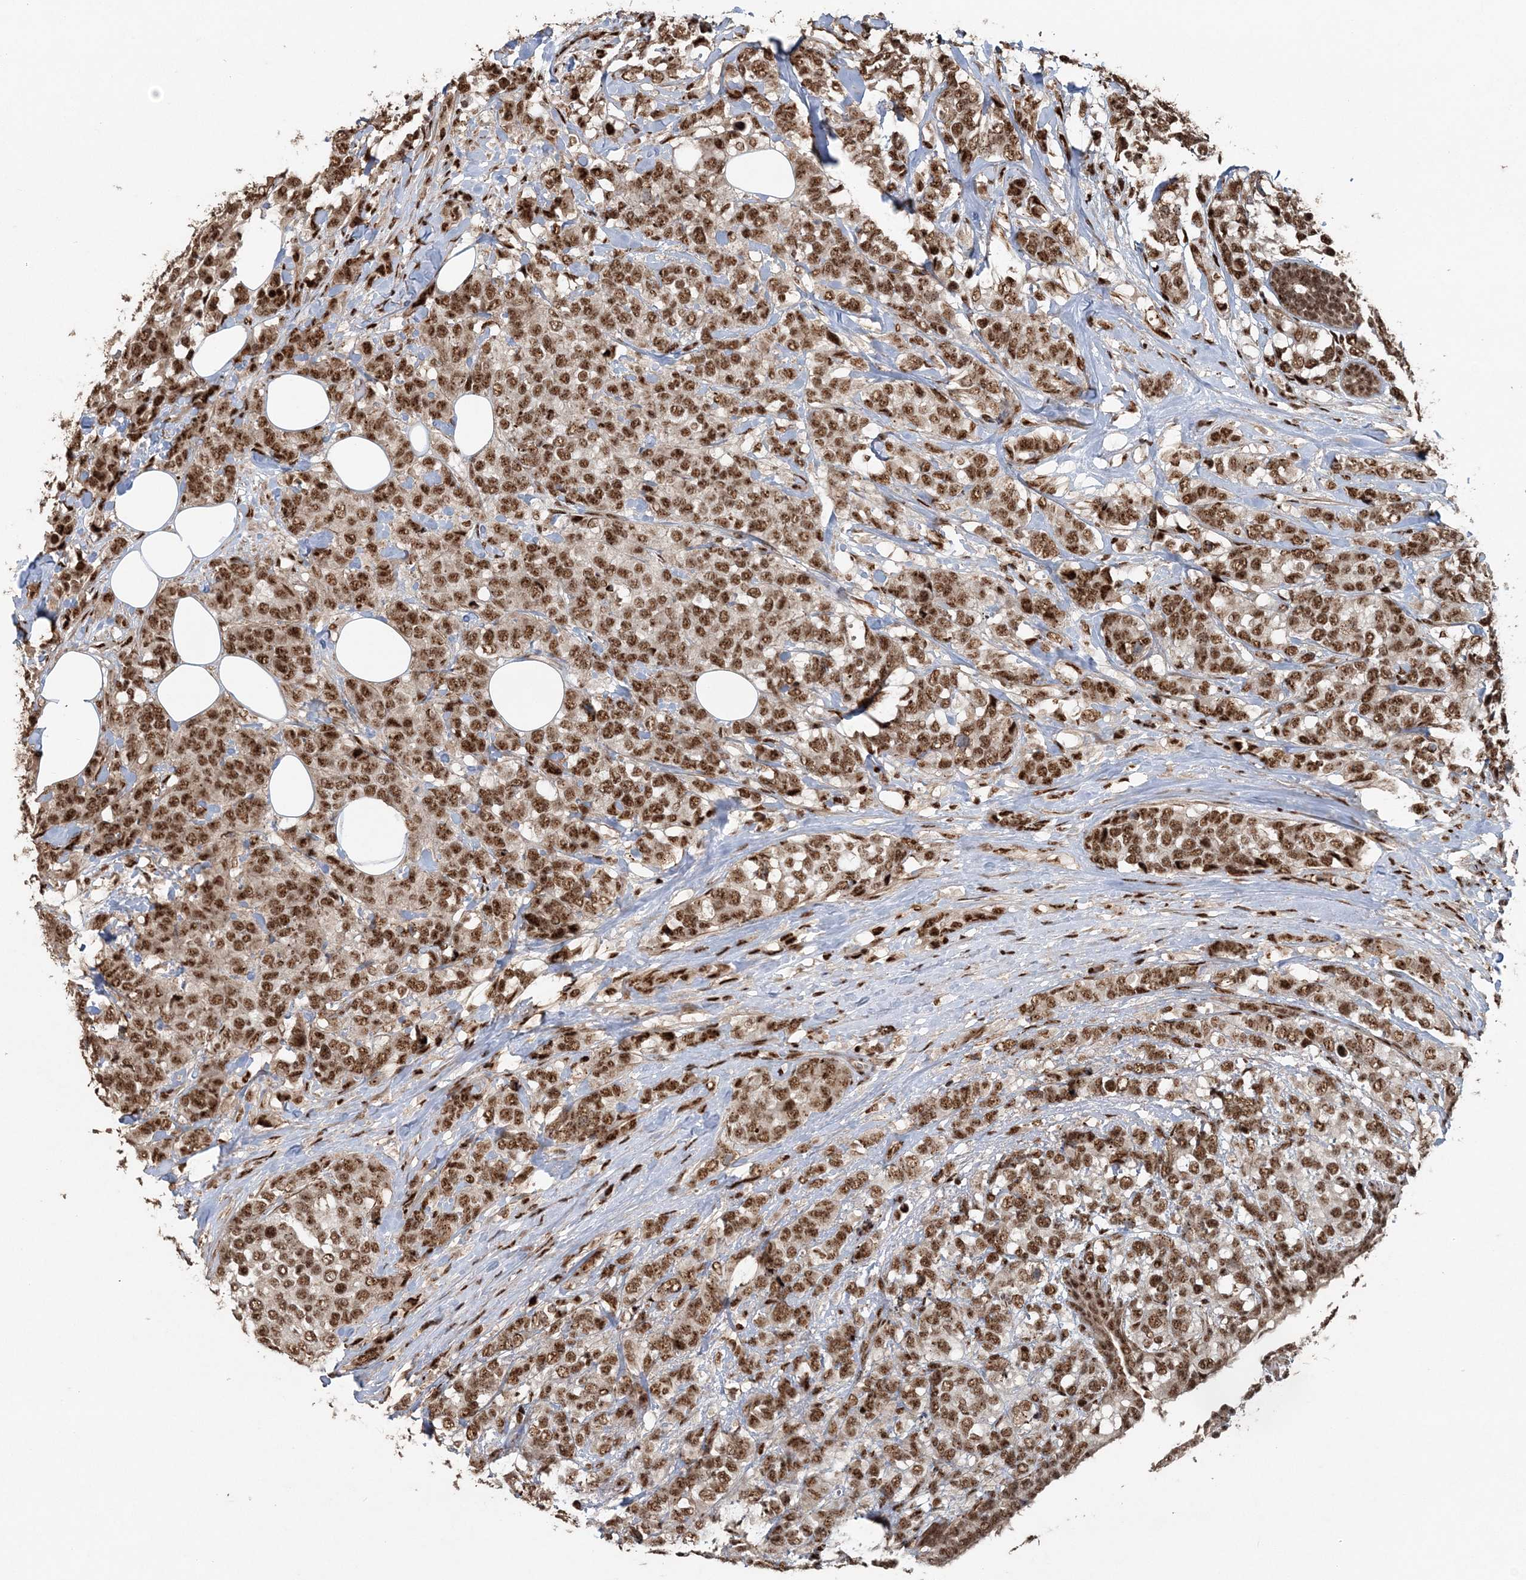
{"staining": {"intensity": "strong", "quantity": ">75%", "location": "nuclear"}, "tissue": "breast cancer", "cell_type": "Tumor cells", "image_type": "cancer", "snomed": [{"axis": "morphology", "description": "Lobular carcinoma"}, {"axis": "topography", "description": "Breast"}], "caption": "Breast cancer (lobular carcinoma) tissue exhibits strong nuclear positivity in approximately >75% of tumor cells", "gene": "EXOSC8", "patient": {"sex": "female", "age": 59}}